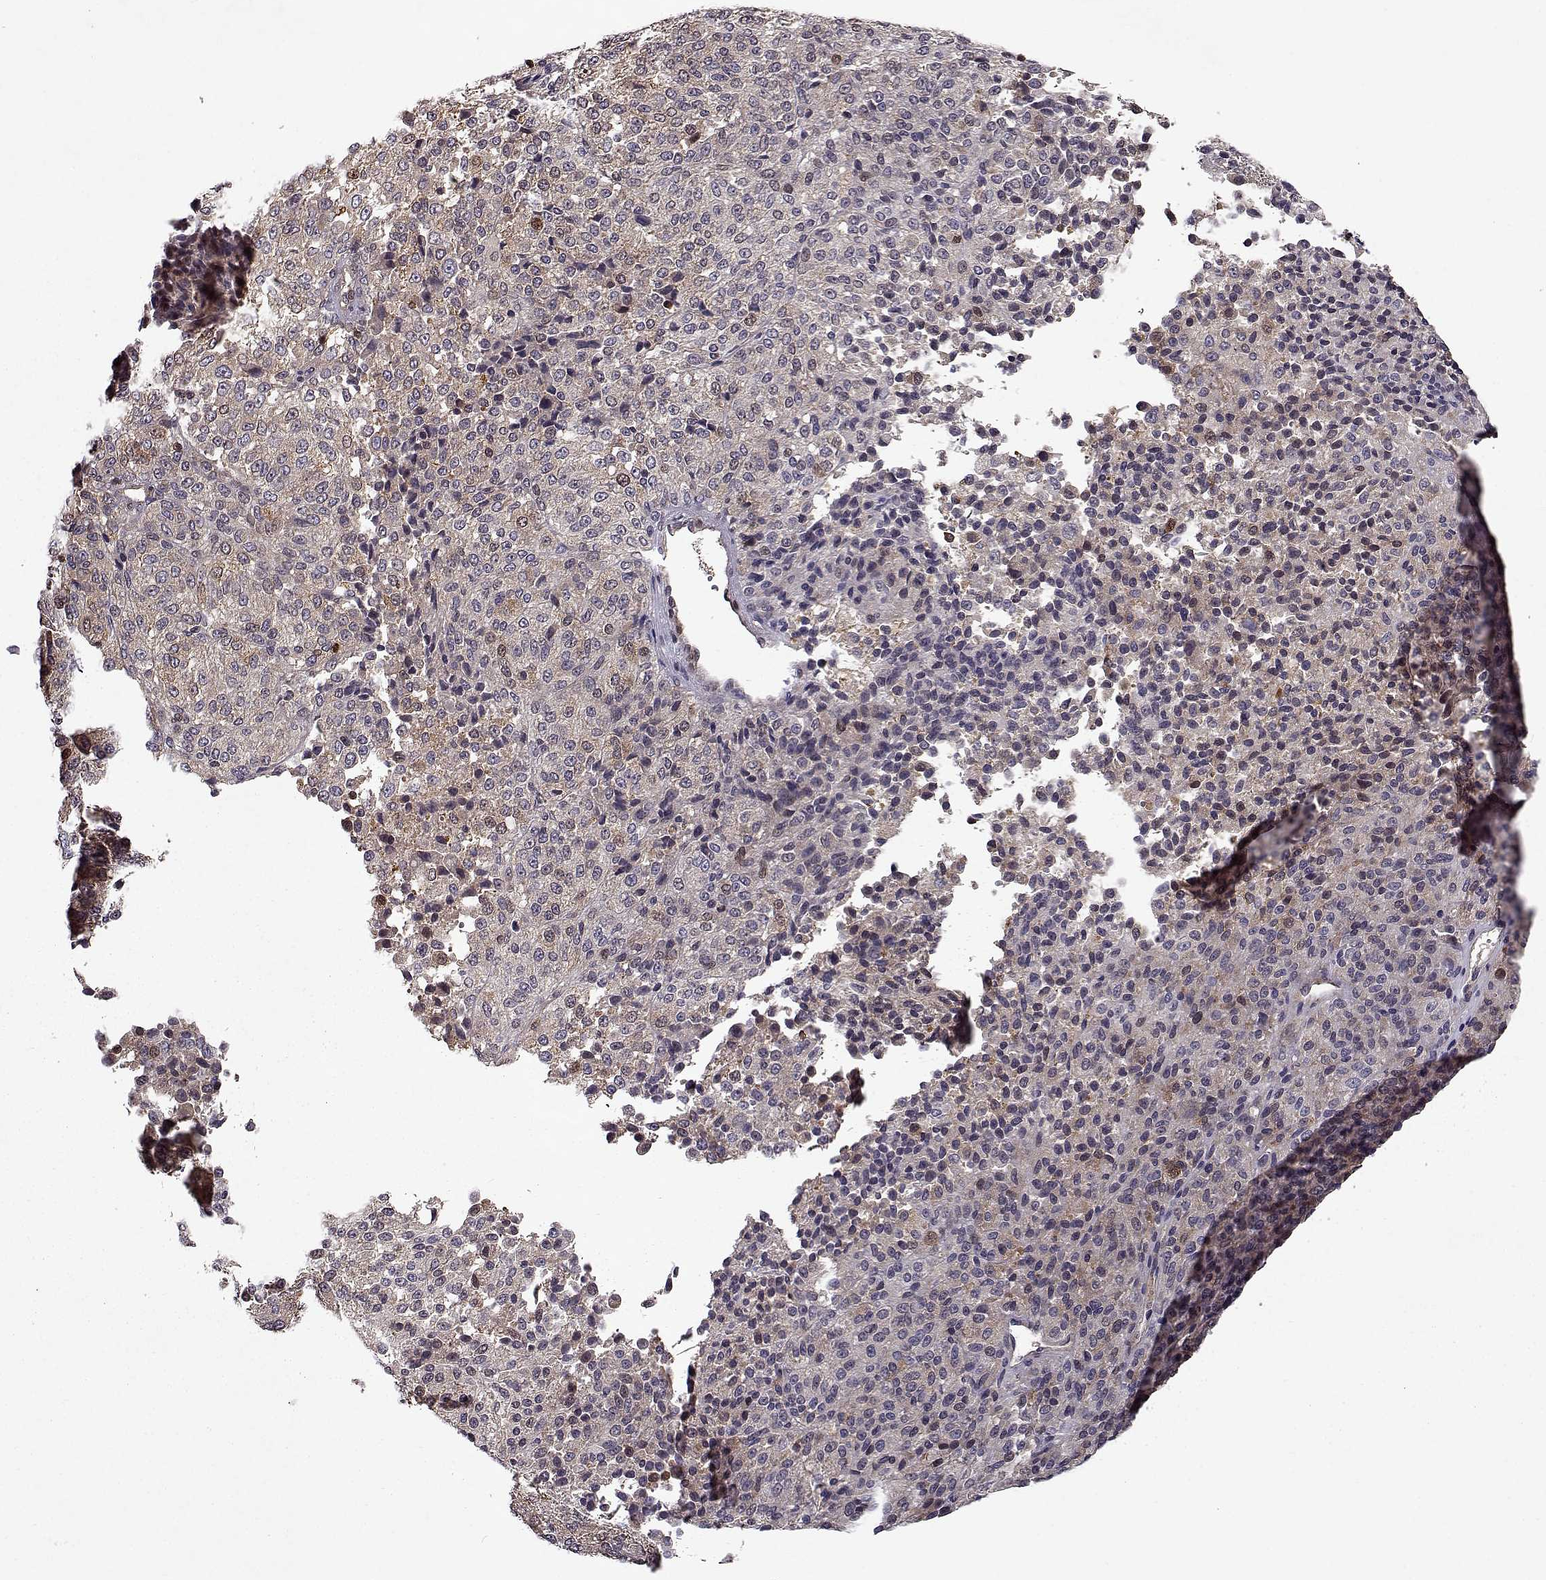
{"staining": {"intensity": "weak", "quantity": ">75%", "location": "cytoplasmic/membranous"}, "tissue": "melanoma", "cell_type": "Tumor cells", "image_type": "cancer", "snomed": [{"axis": "morphology", "description": "Malignant melanoma, Metastatic site"}, {"axis": "topography", "description": "Brain"}], "caption": "Immunohistochemical staining of melanoma reveals low levels of weak cytoplasmic/membranous protein staining in about >75% of tumor cells.", "gene": "RANBP1", "patient": {"sex": "female", "age": 56}}